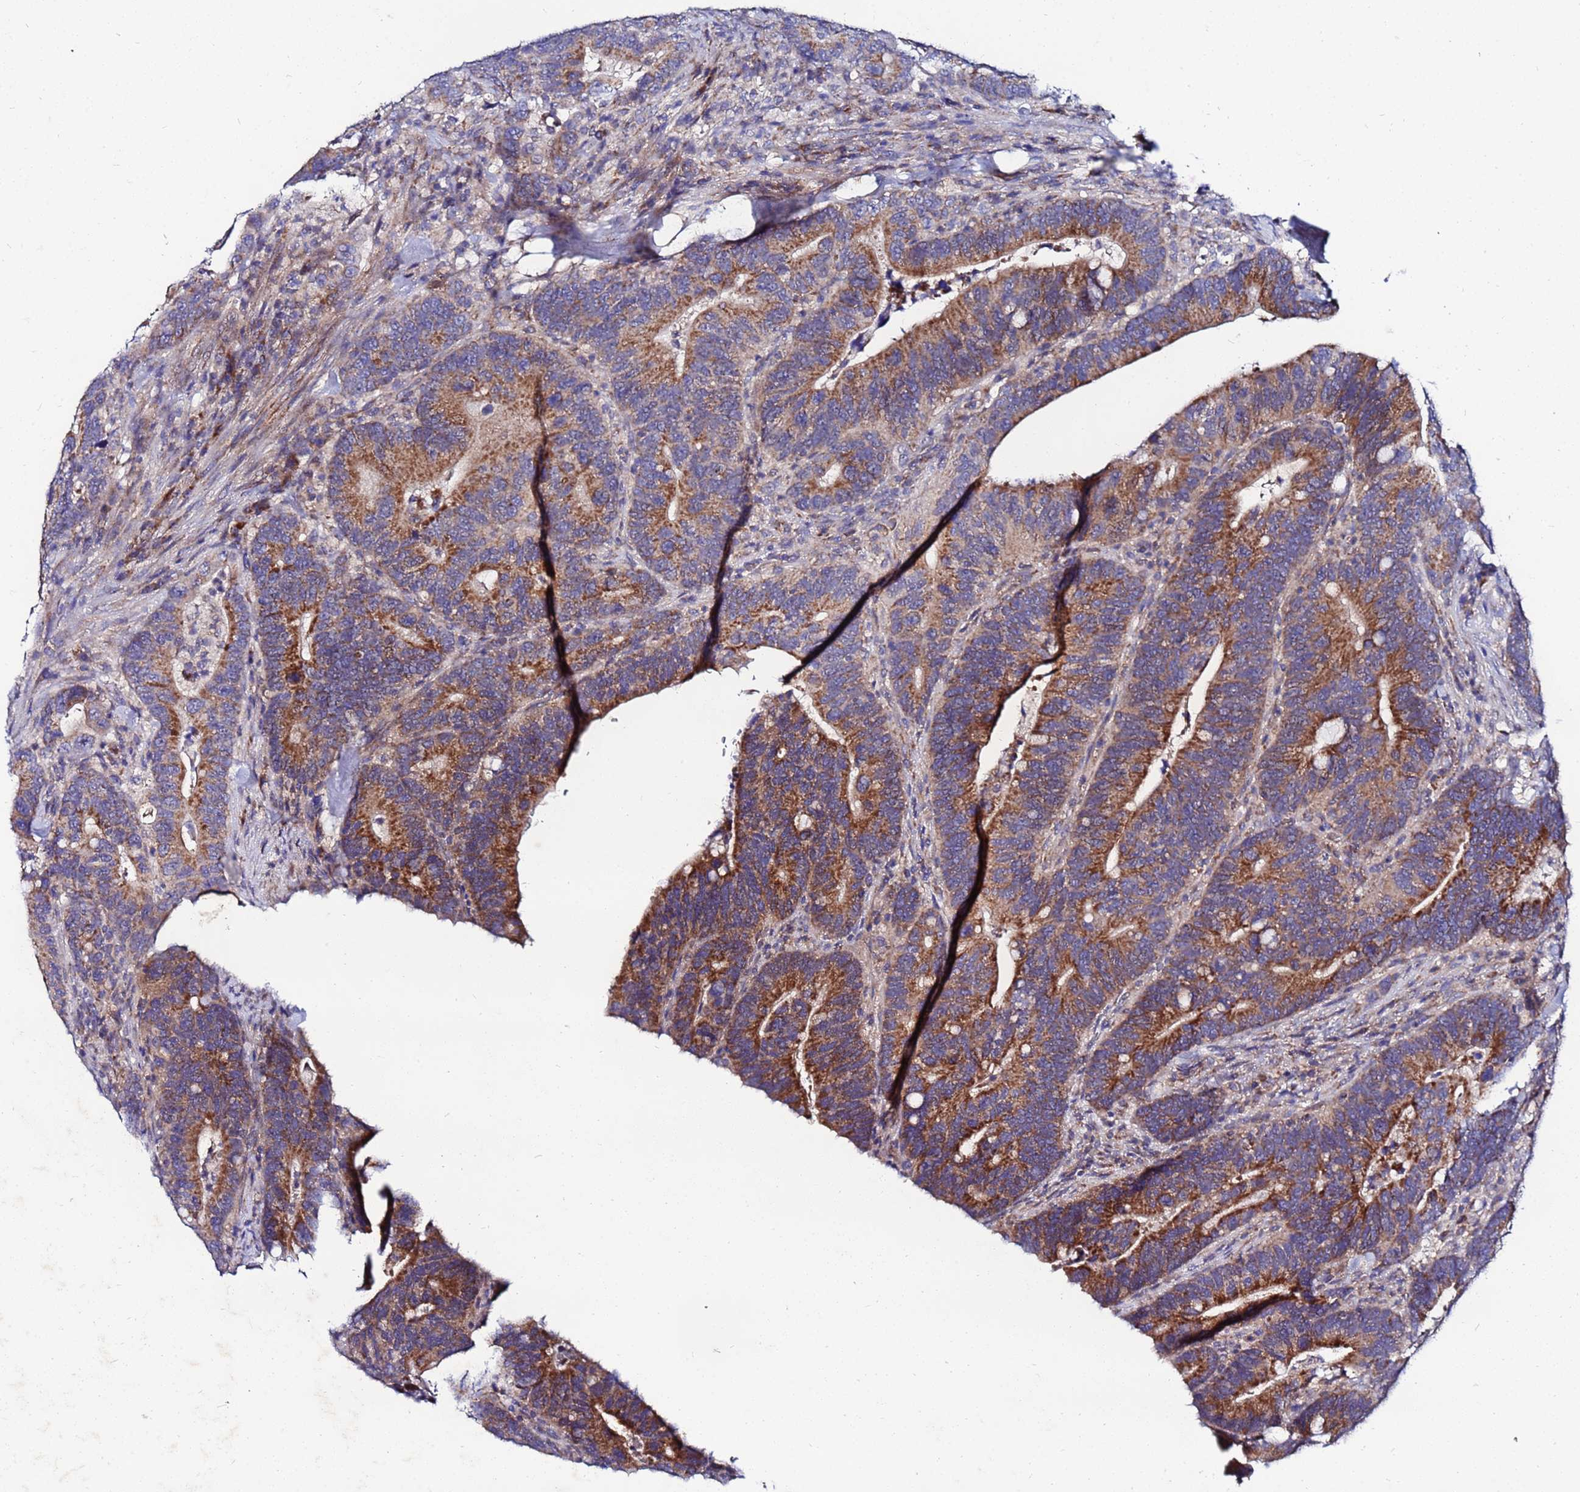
{"staining": {"intensity": "strong", "quantity": ">75%", "location": "cytoplasmic/membranous"}, "tissue": "colorectal cancer", "cell_type": "Tumor cells", "image_type": "cancer", "snomed": [{"axis": "morphology", "description": "Adenocarcinoma, NOS"}, {"axis": "topography", "description": "Colon"}], "caption": "A histopathology image of colorectal adenocarcinoma stained for a protein reveals strong cytoplasmic/membranous brown staining in tumor cells. Immunohistochemistry (ihc) stains the protein of interest in brown and the nuclei are stained blue.", "gene": "FAHD2A", "patient": {"sex": "female", "age": 66}}